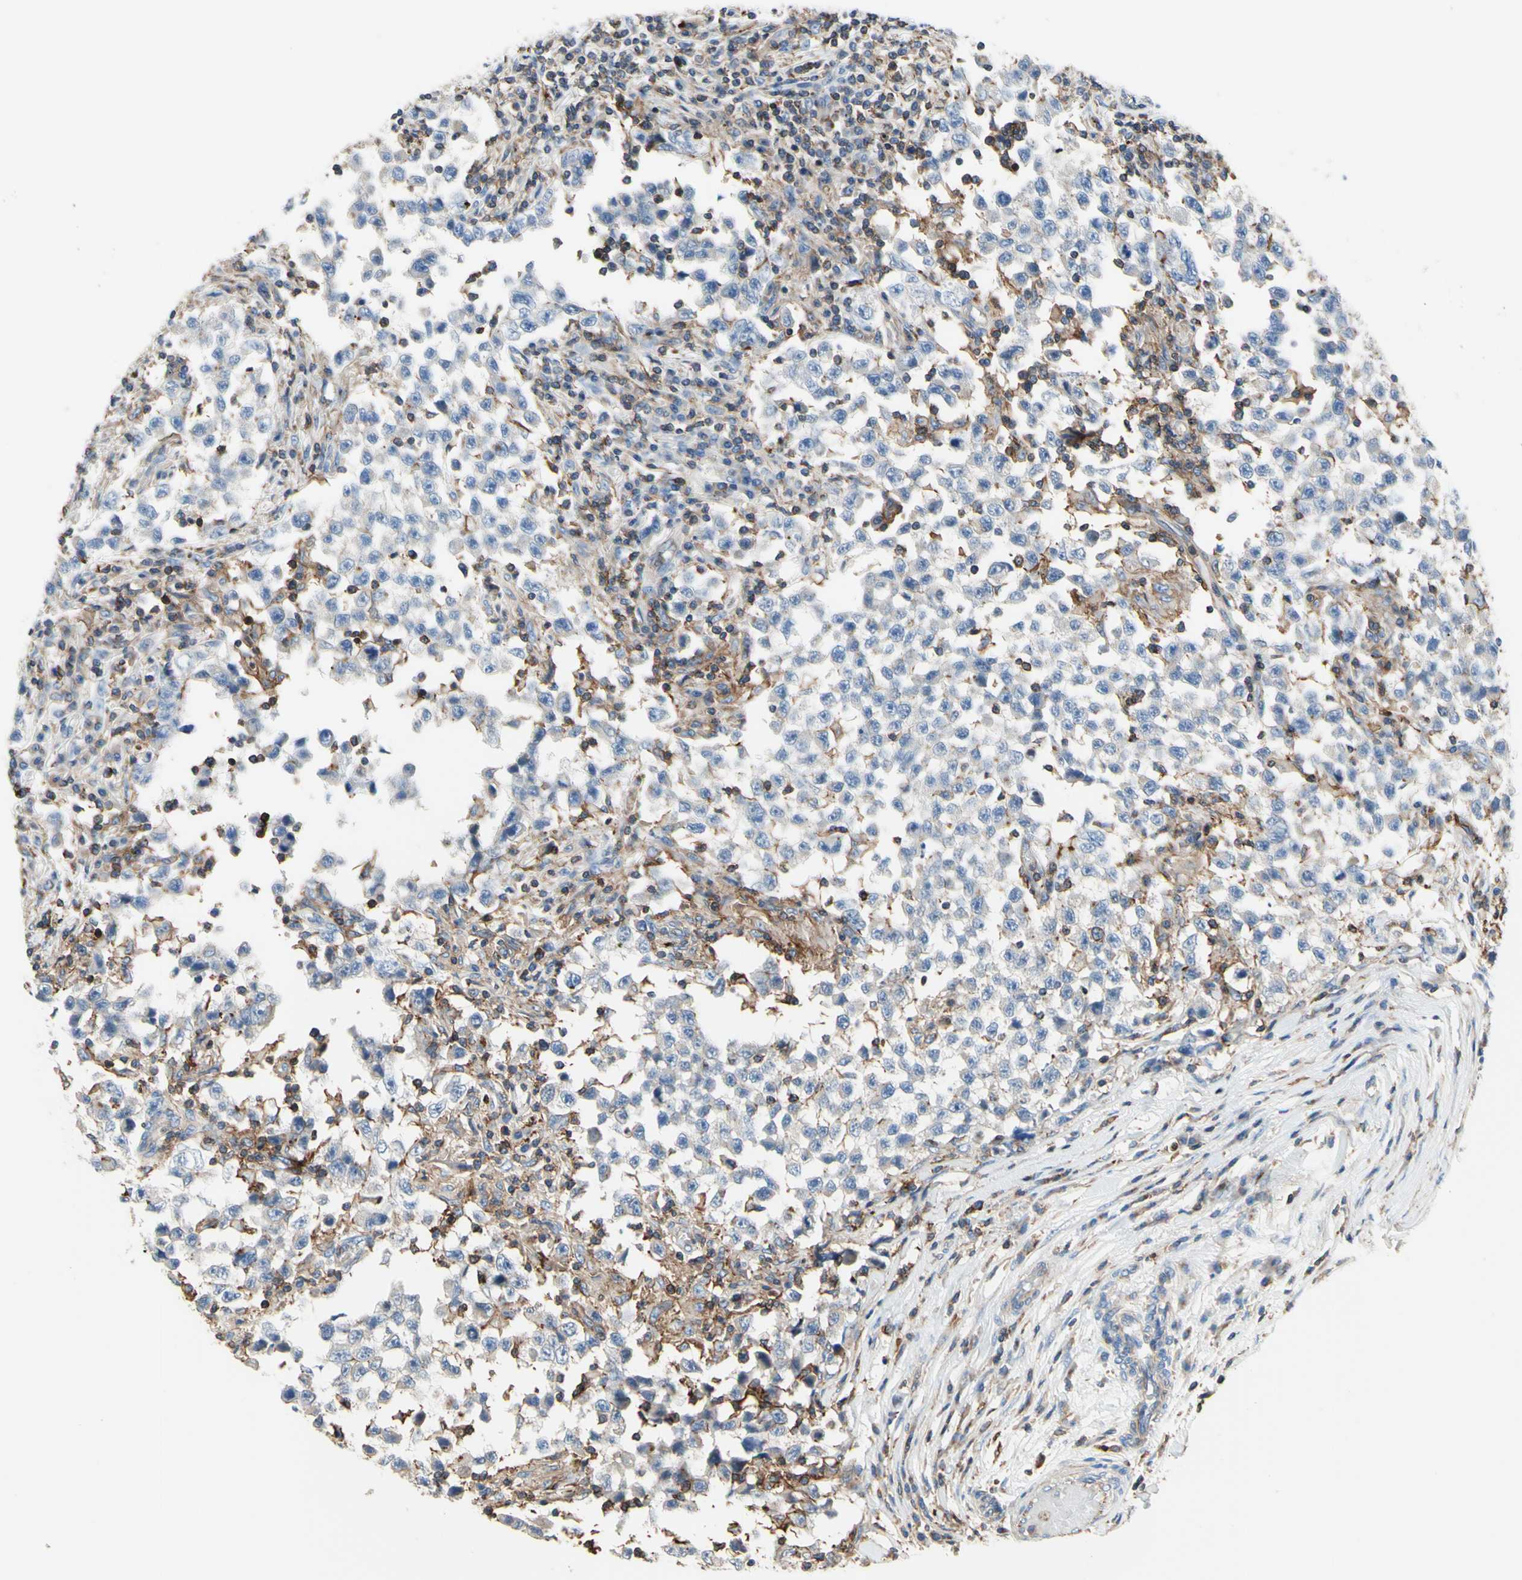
{"staining": {"intensity": "negative", "quantity": "none", "location": "none"}, "tissue": "testis cancer", "cell_type": "Tumor cells", "image_type": "cancer", "snomed": [{"axis": "morphology", "description": "Carcinoma, Embryonal, NOS"}, {"axis": "topography", "description": "Testis"}], "caption": "Immunohistochemistry of testis cancer demonstrates no staining in tumor cells. (Brightfield microscopy of DAB (3,3'-diaminobenzidine) immunohistochemistry at high magnification).", "gene": "SEMA4C", "patient": {"sex": "male", "age": 21}}